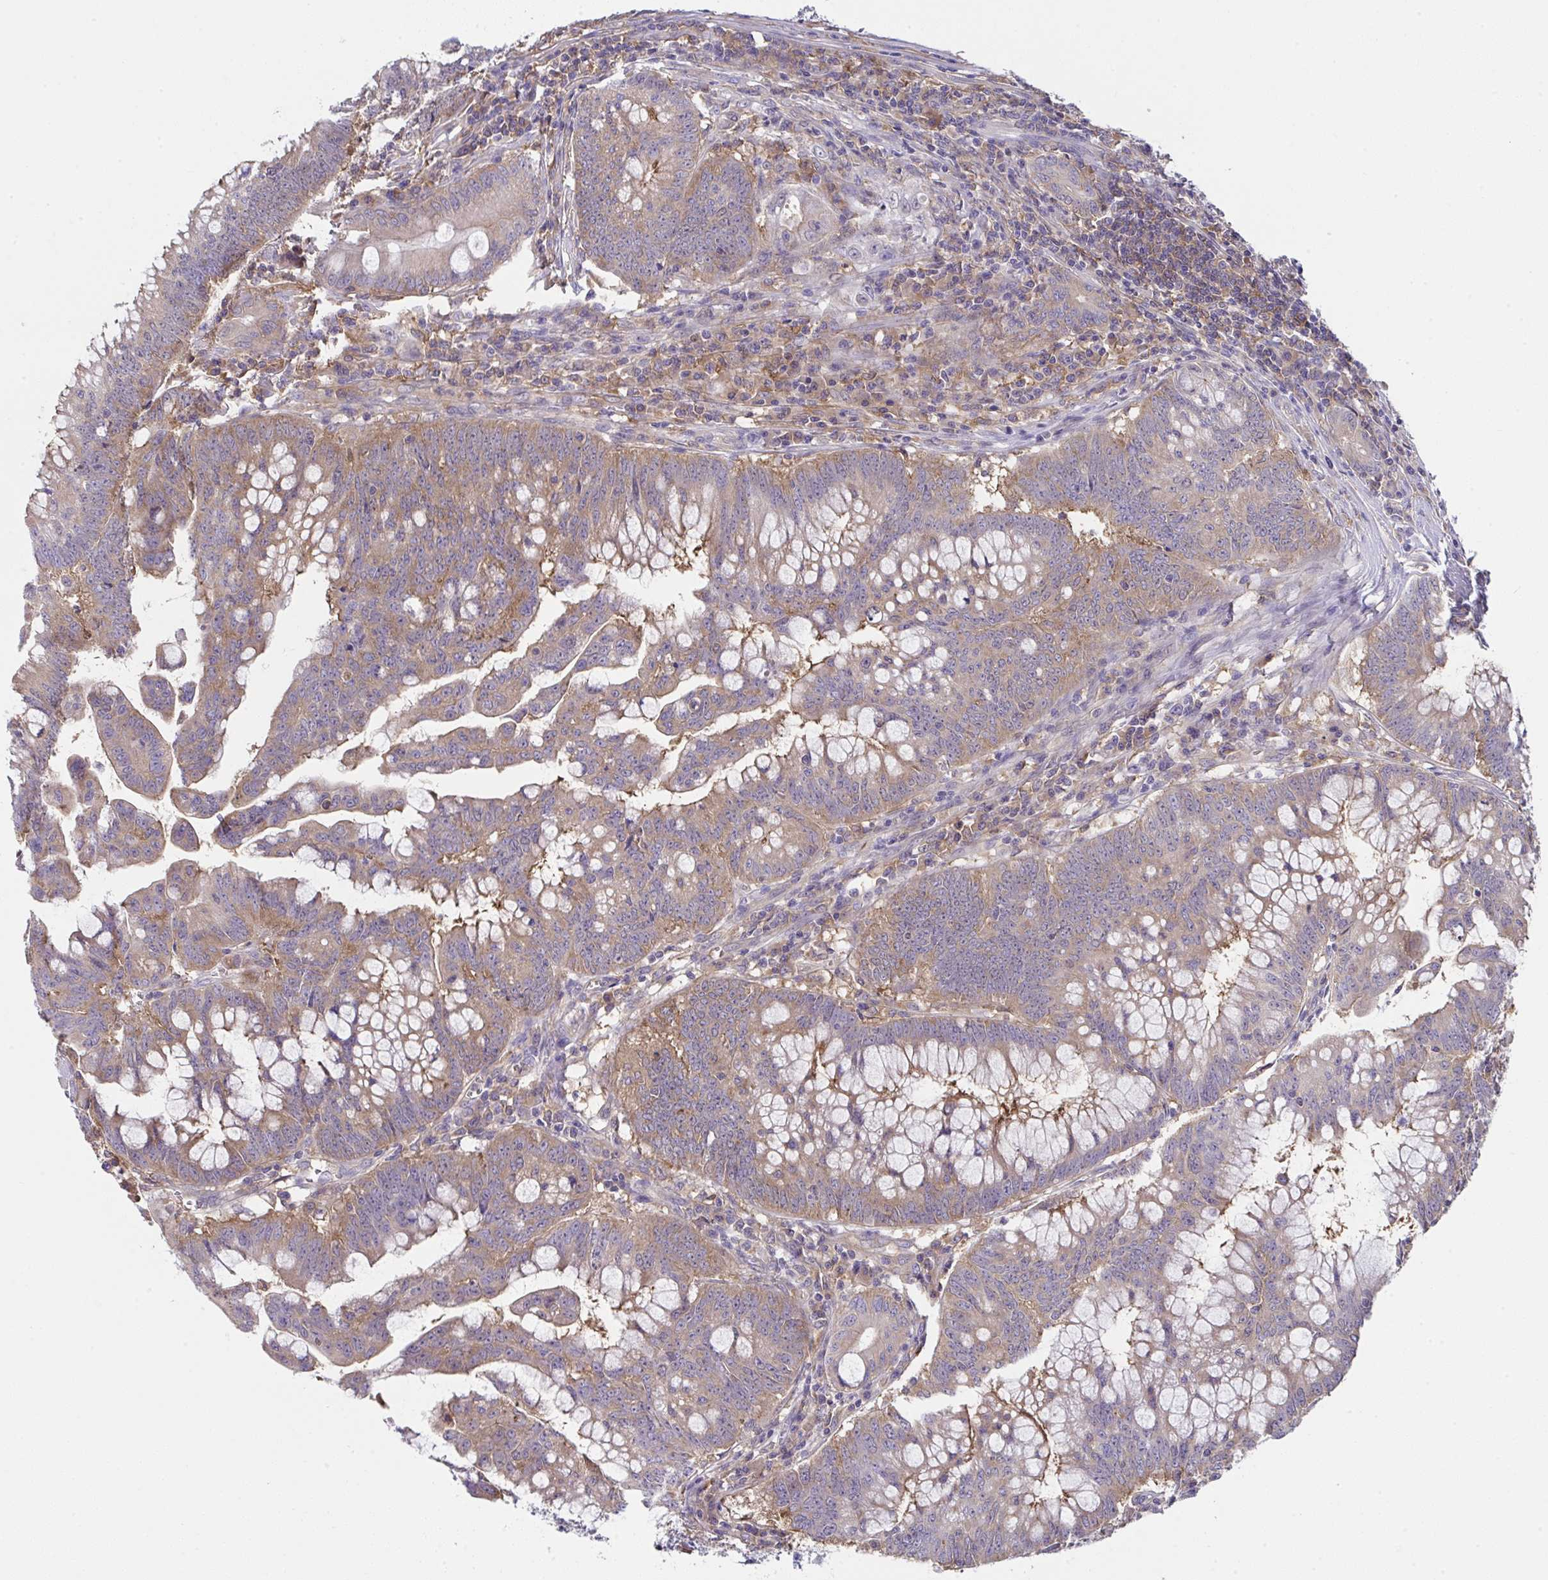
{"staining": {"intensity": "moderate", "quantity": ">75%", "location": "cytoplasmic/membranous"}, "tissue": "colorectal cancer", "cell_type": "Tumor cells", "image_type": "cancer", "snomed": [{"axis": "morphology", "description": "Adenocarcinoma, NOS"}, {"axis": "topography", "description": "Colon"}], "caption": "Immunohistochemical staining of colorectal adenocarcinoma shows medium levels of moderate cytoplasmic/membranous protein expression in about >75% of tumor cells. (brown staining indicates protein expression, while blue staining denotes nuclei).", "gene": "ALDH16A1", "patient": {"sex": "male", "age": 62}}